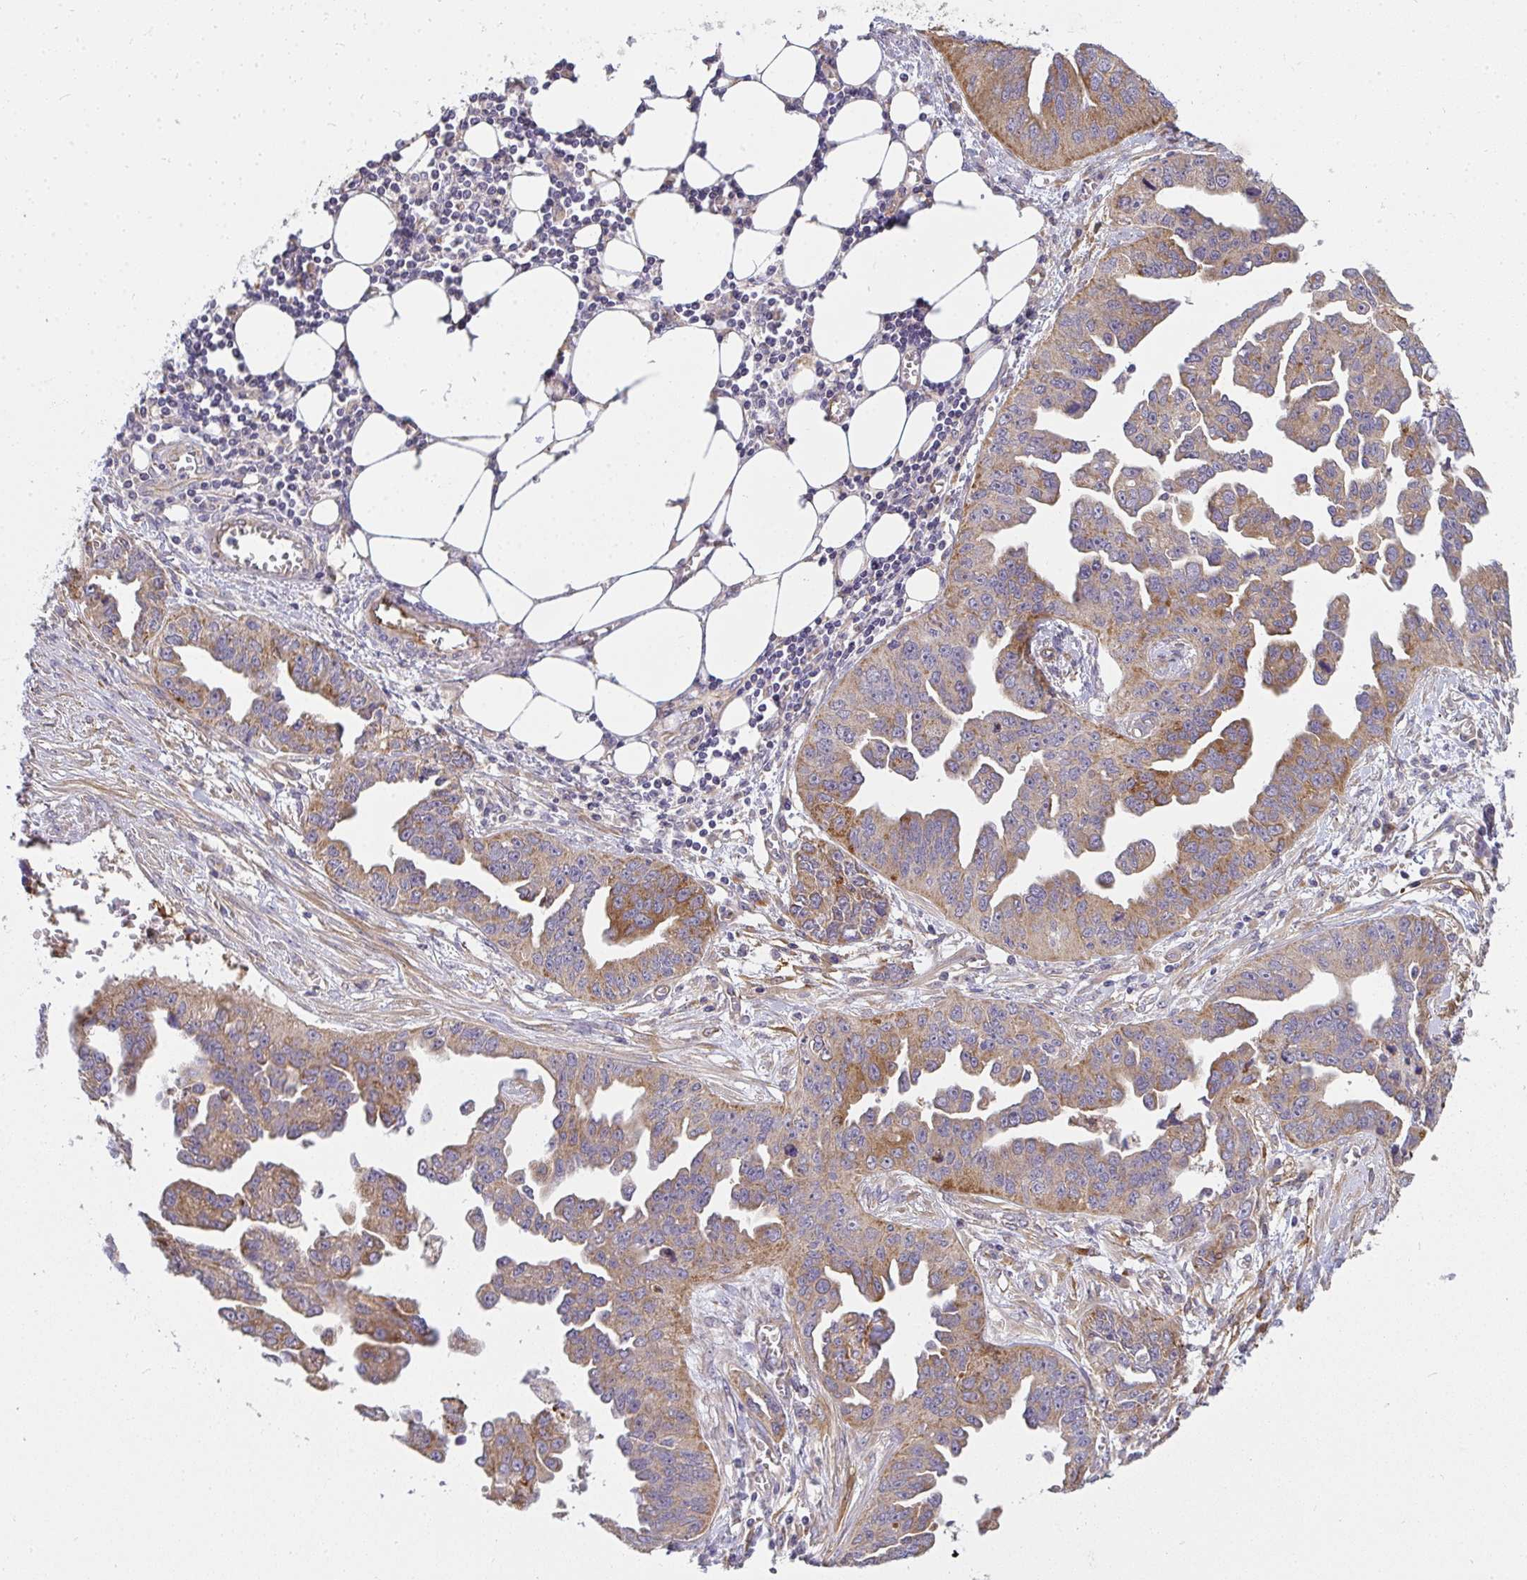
{"staining": {"intensity": "weak", "quantity": ">75%", "location": "cytoplasmic/membranous"}, "tissue": "ovarian cancer", "cell_type": "Tumor cells", "image_type": "cancer", "snomed": [{"axis": "morphology", "description": "Cystadenocarcinoma, serous, NOS"}, {"axis": "topography", "description": "Ovary"}], "caption": "Tumor cells reveal weak cytoplasmic/membranous expression in approximately >75% of cells in ovarian cancer.", "gene": "B4GALT6", "patient": {"sex": "female", "age": 75}}